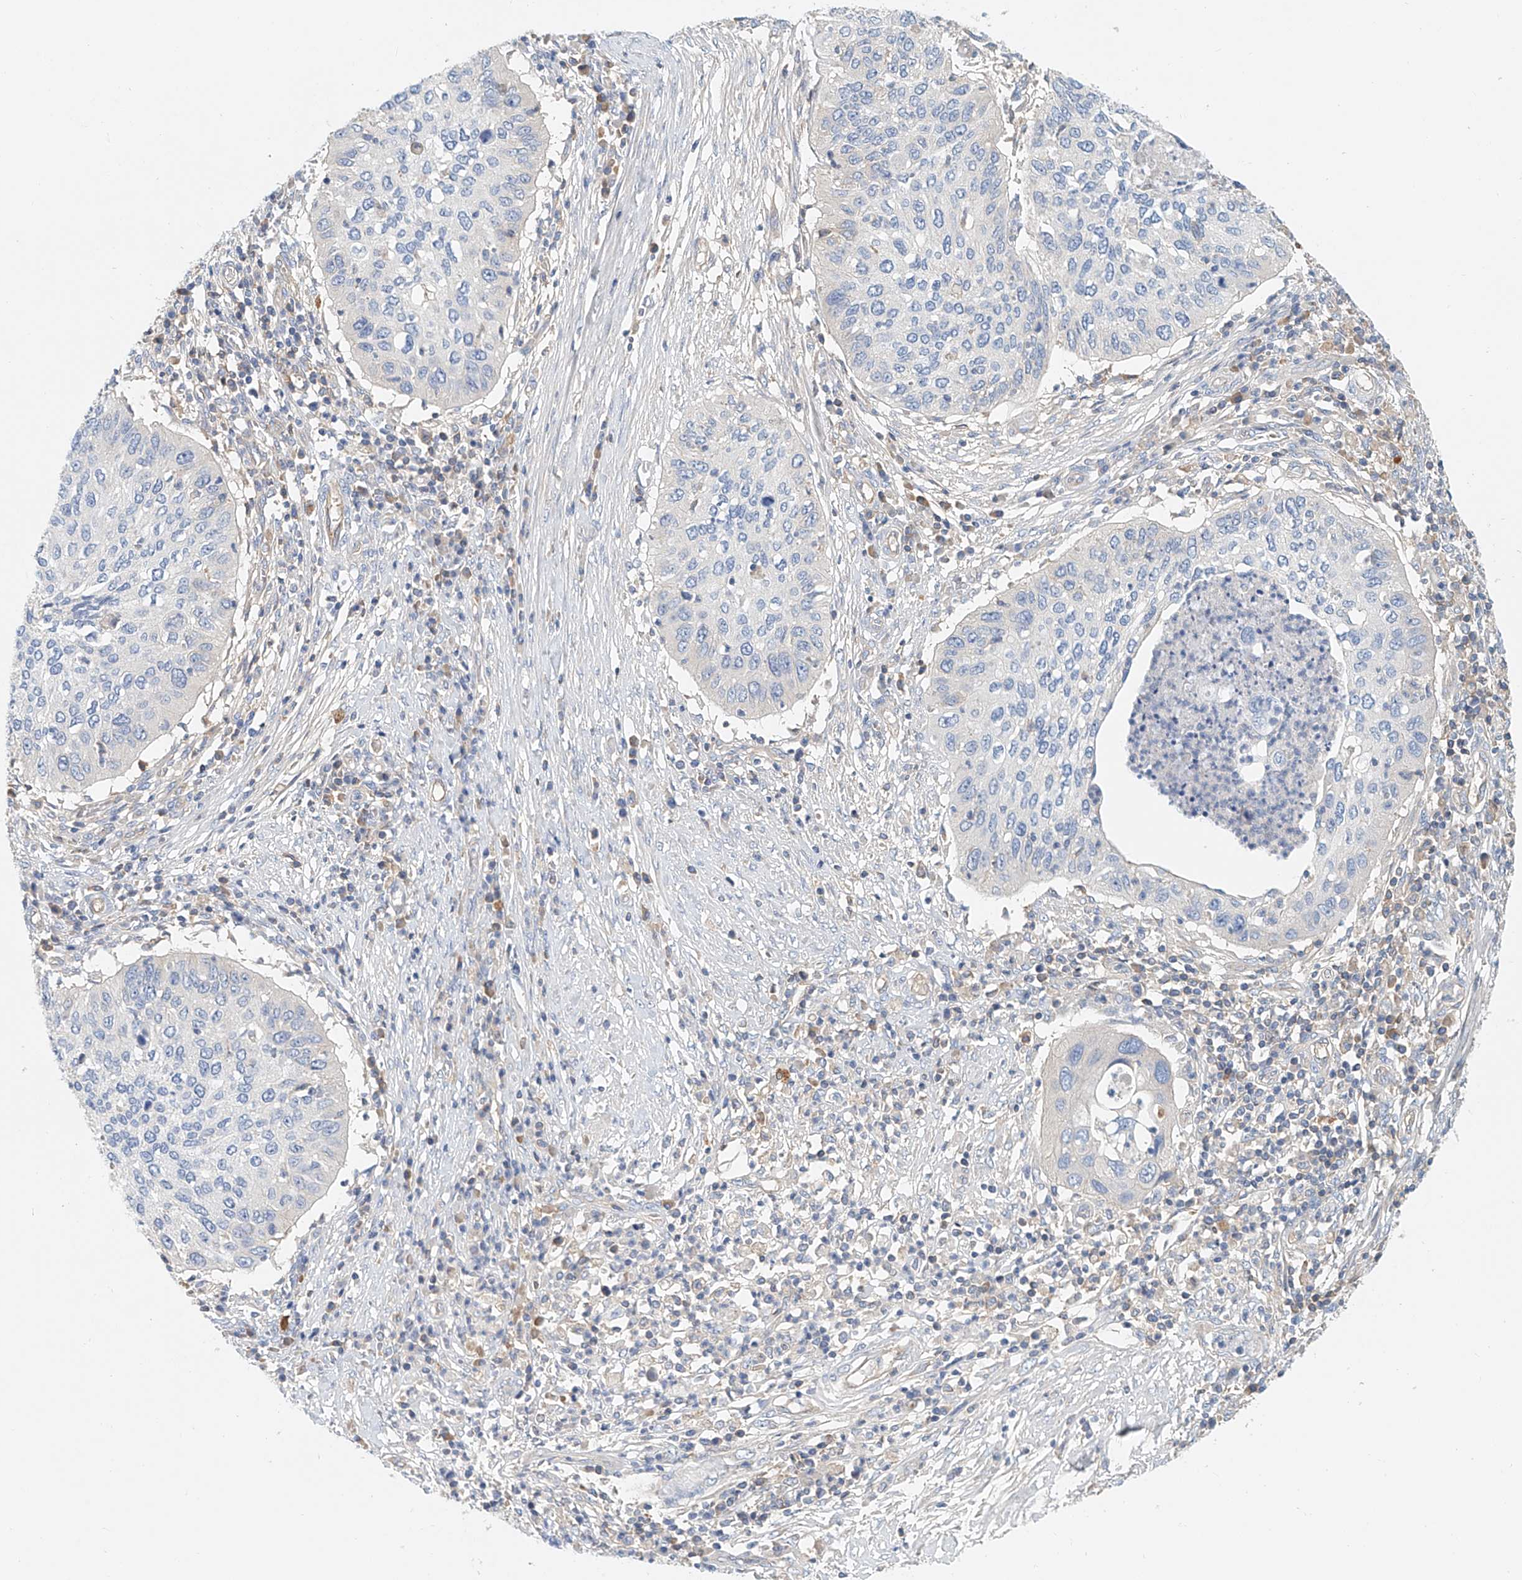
{"staining": {"intensity": "negative", "quantity": "none", "location": "none"}, "tissue": "cervical cancer", "cell_type": "Tumor cells", "image_type": "cancer", "snomed": [{"axis": "morphology", "description": "Squamous cell carcinoma, NOS"}, {"axis": "topography", "description": "Cervix"}], "caption": "Cervical cancer (squamous cell carcinoma) was stained to show a protein in brown. There is no significant expression in tumor cells.", "gene": "FRYL", "patient": {"sex": "female", "age": 38}}